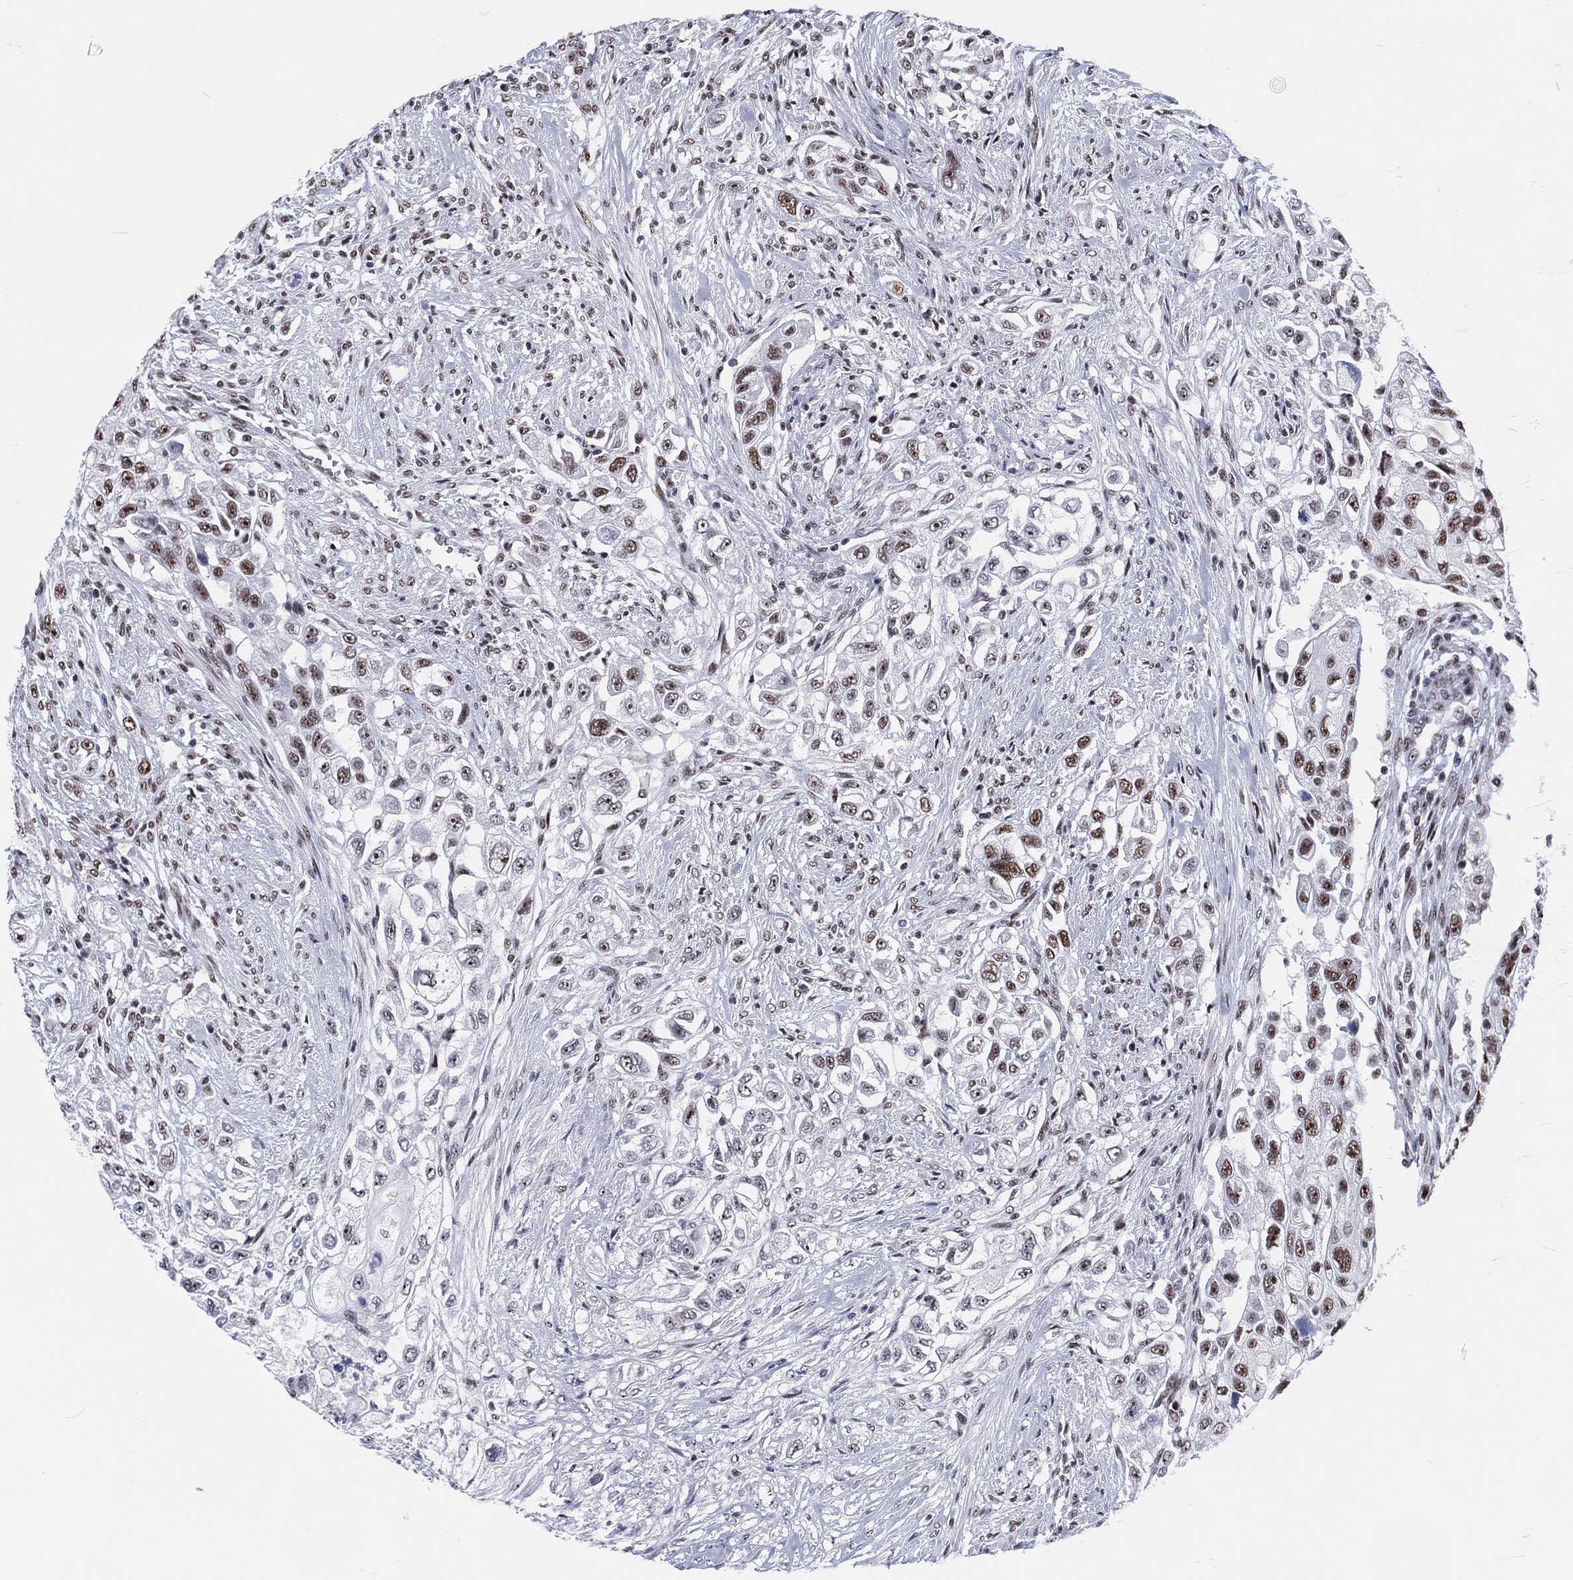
{"staining": {"intensity": "strong", "quantity": "<25%", "location": "nuclear"}, "tissue": "urothelial cancer", "cell_type": "Tumor cells", "image_type": "cancer", "snomed": [{"axis": "morphology", "description": "Urothelial carcinoma, High grade"}, {"axis": "topography", "description": "Urinary bladder"}], "caption": "Urothelial cancer stained with IHC demonstrates strong nuclear expression in approximately <25% of tumor cells.", "gene": "MAPK8IP1", "patient": {"sex": "female", "age": 56}}